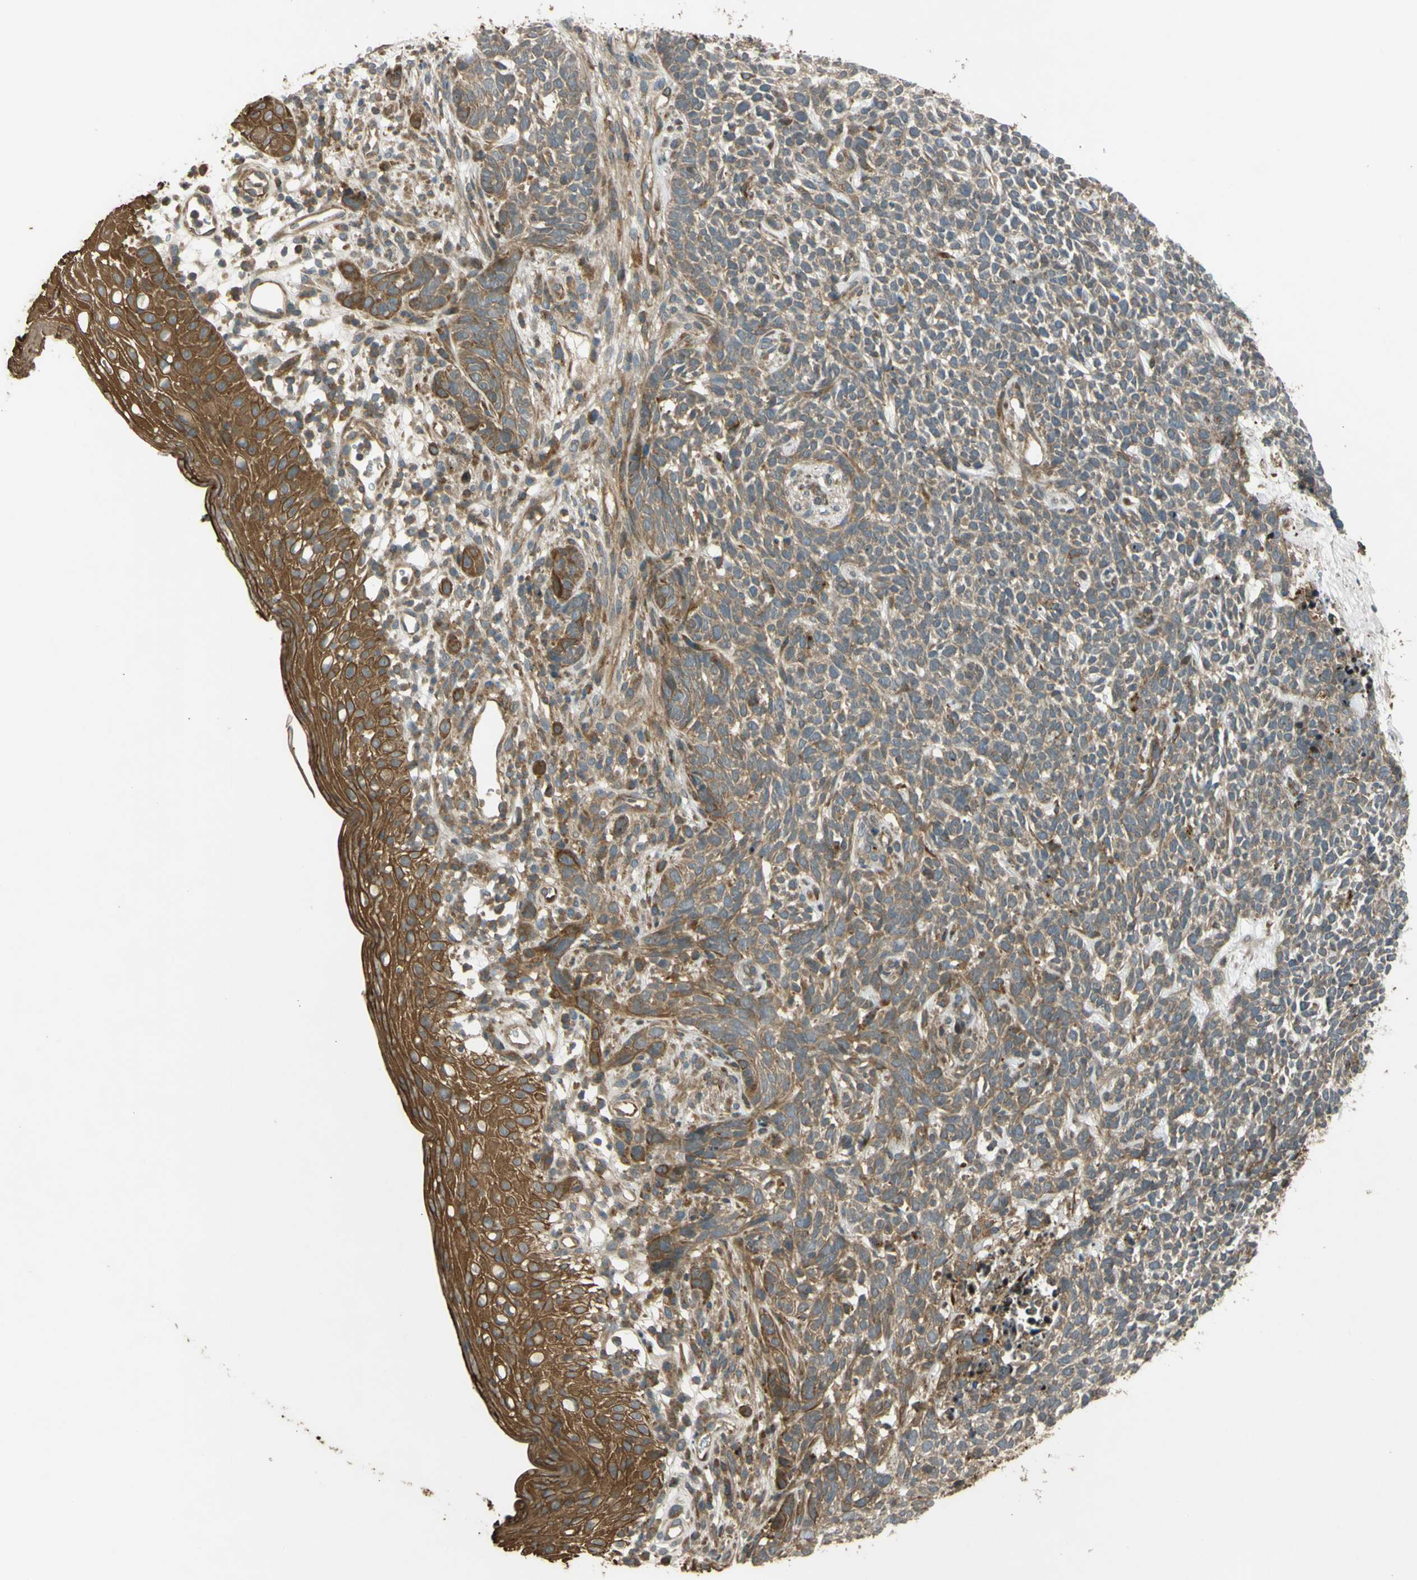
{"staining": {"intensity": "weak", "quantity": ">75%", "location": "cytoplasmic/membranous"}, "tissue": "skin cancer", "cell_type": "Tumor cells", "image_type": "cancer", "snomed": [{"axis": "morphology", "description": "Basal cell carcinoma"}, {"axis": "topography", "description": "Skin"}], "caption": "Immunohistochemical staining of skin cancer (basal cell carcinoma) exhibits low levels of weak cytoplasmic/membranous protein expression in approximately >75% of tumor cells.", "gene": "FLII", "patient": {"sex": "female", "age": 84}}